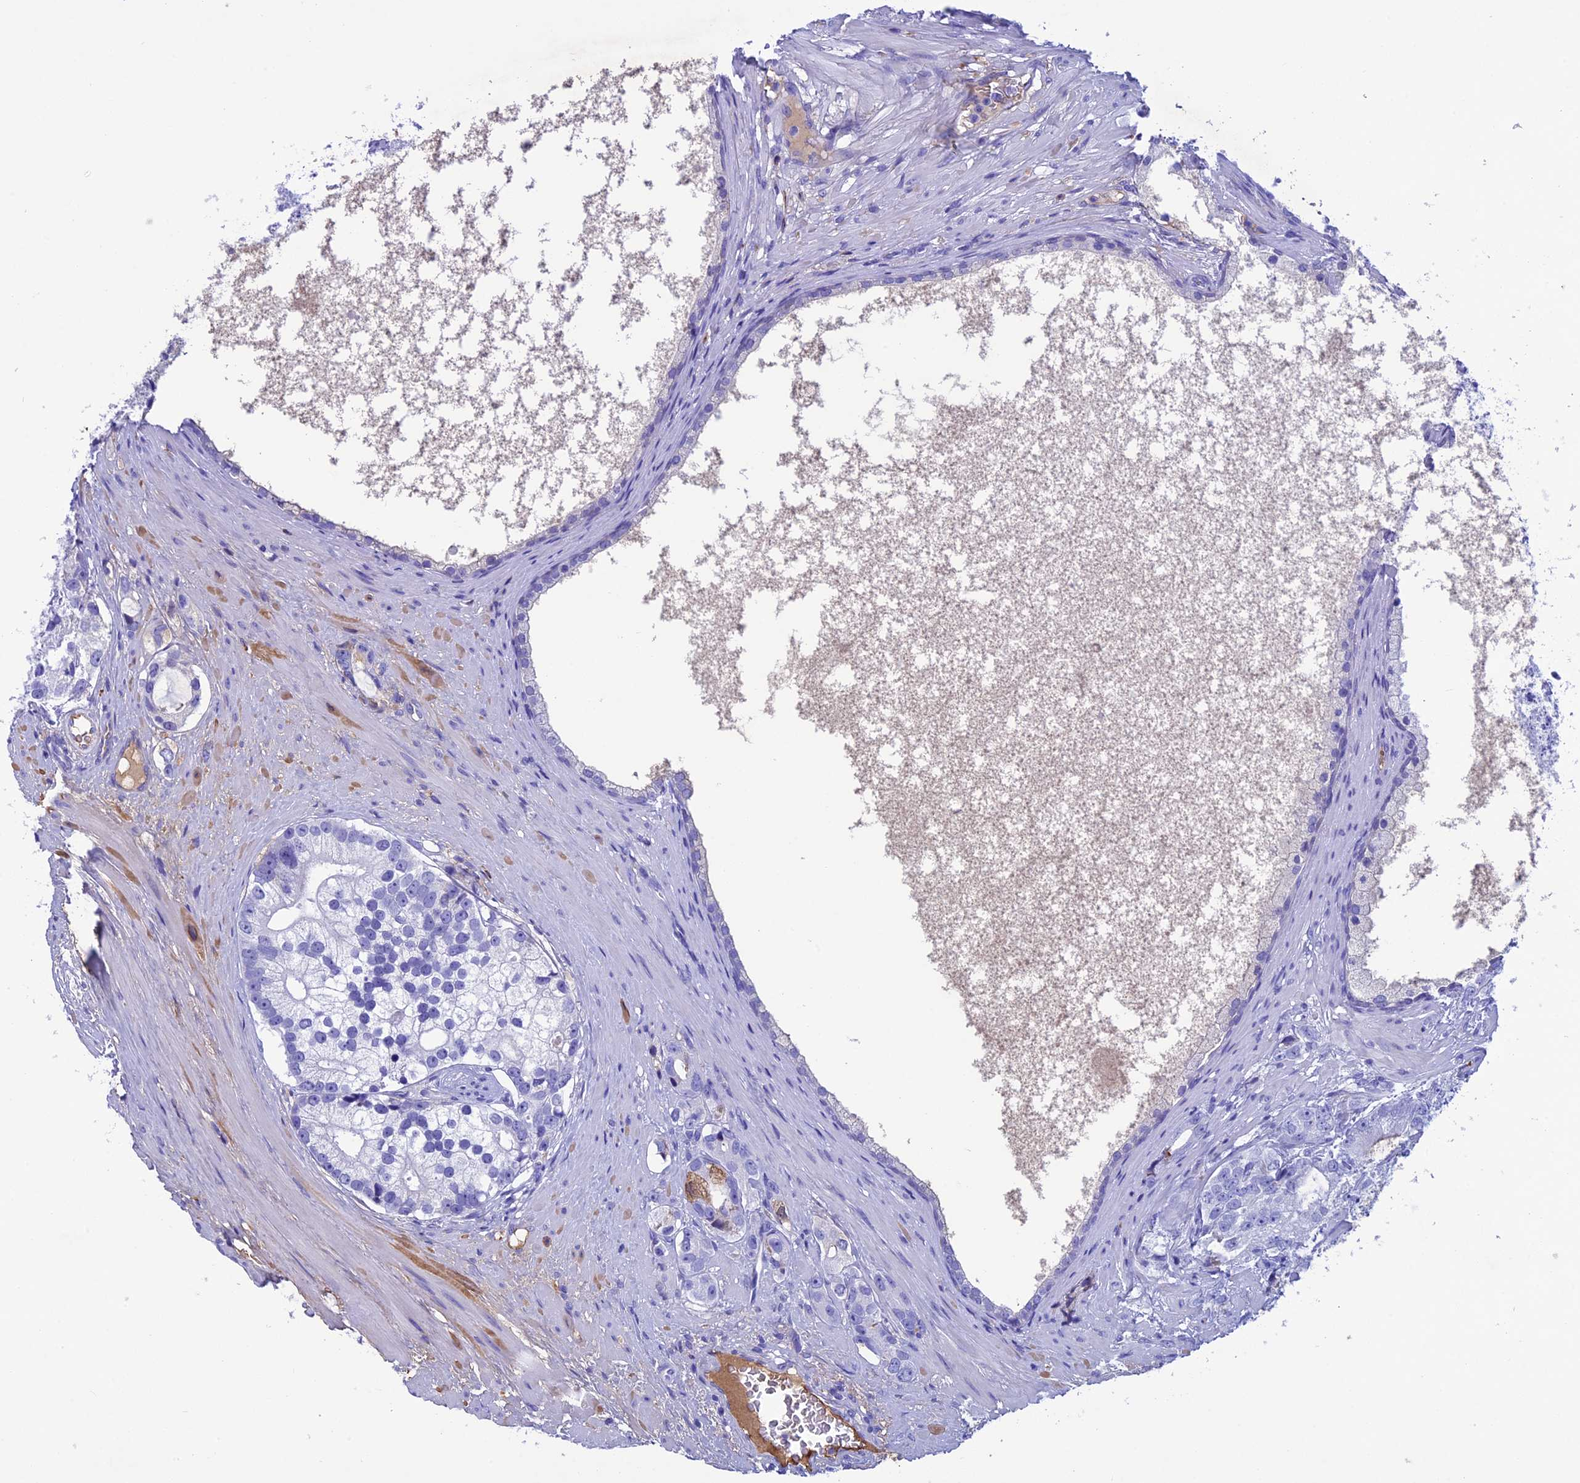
{"staining": {"intensity": "negative", "quantity": "none", "location": "none"}, "tissue": "prostate cancer", "cell_type": "Tumor cells", "image_type": "cancer", "snomed": [{"axis": "morphology", "description": "Adenocarcinoma, High grade"}, {"axis": "topography", "description": "Prostate"}], "caption": "Micrograph shows no protein positivity in tumor cells of prostate cancer (high-grade adenocarcinoma) tissue.", "gene": "IGSF6", "patient": {"sex": "male", "age": 75}}